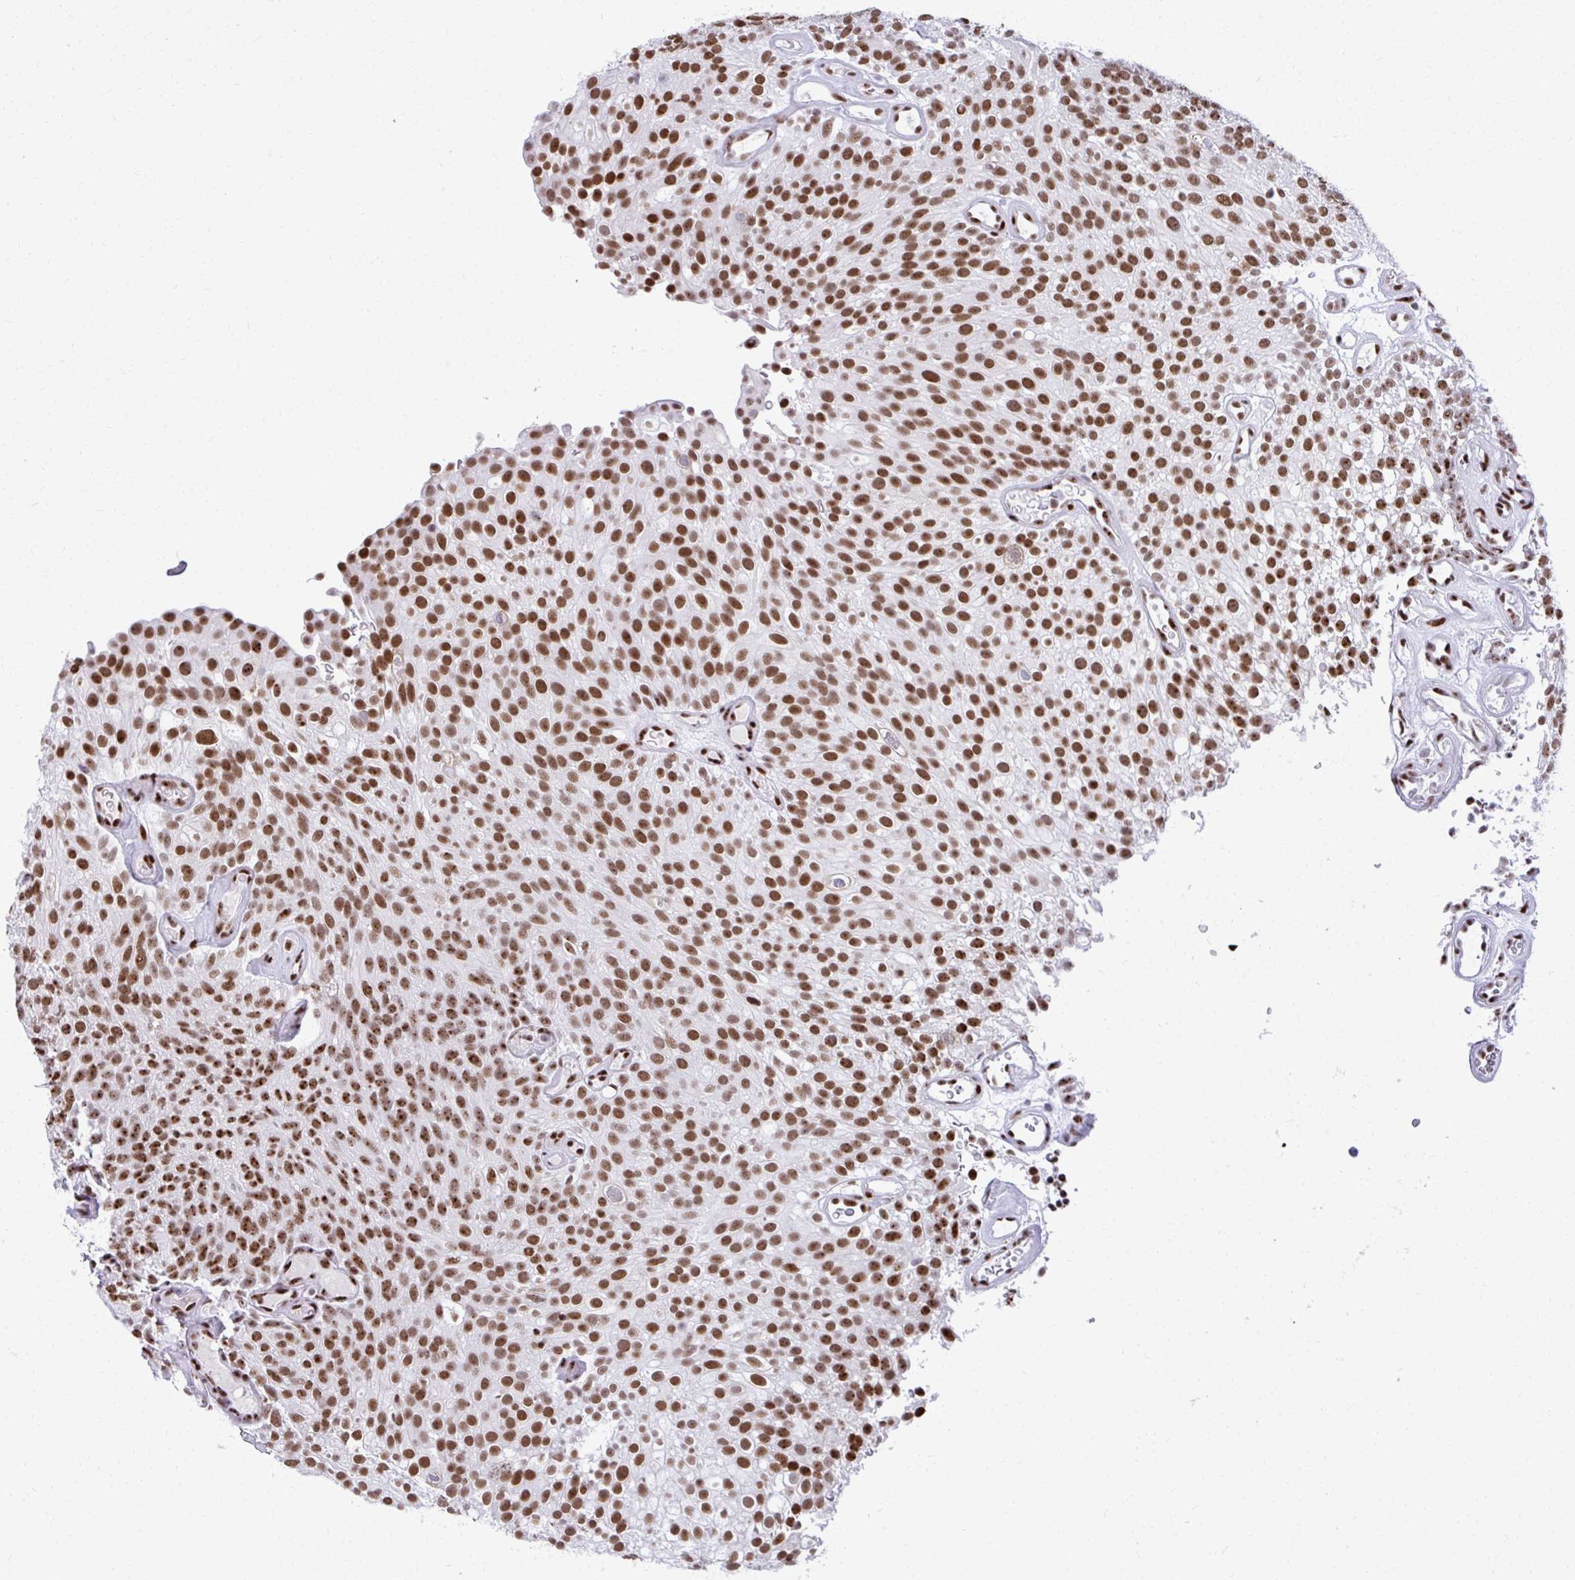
{"staining": {"intensity": "strong", "quantity": ">75%", "location": "nuclear"}, "tissue": "urothelial cancer", "cell_type": "Tumor cells", "image_type": "cancer", "snomed": [{"axis": "morphology", "description": "Urothelial carcinoma, Low grade"}, {"axis": "topography", "description": "Urinary bladder"}], "caption": "Immunohistochemistry (IHC) staining of urothelial cancer, which displays high levels of strong nuclear staining in approximately >75% of tumor cells indicating strong nuclear protein staining. The staining was performed using DAB (3,3'-diaminobenzidine) (brown) for protein detection and nuclei were counterstained in hematoxylin (blue).", "gene": "PELP1", "patient": {"sex": "male", "age": 78}}